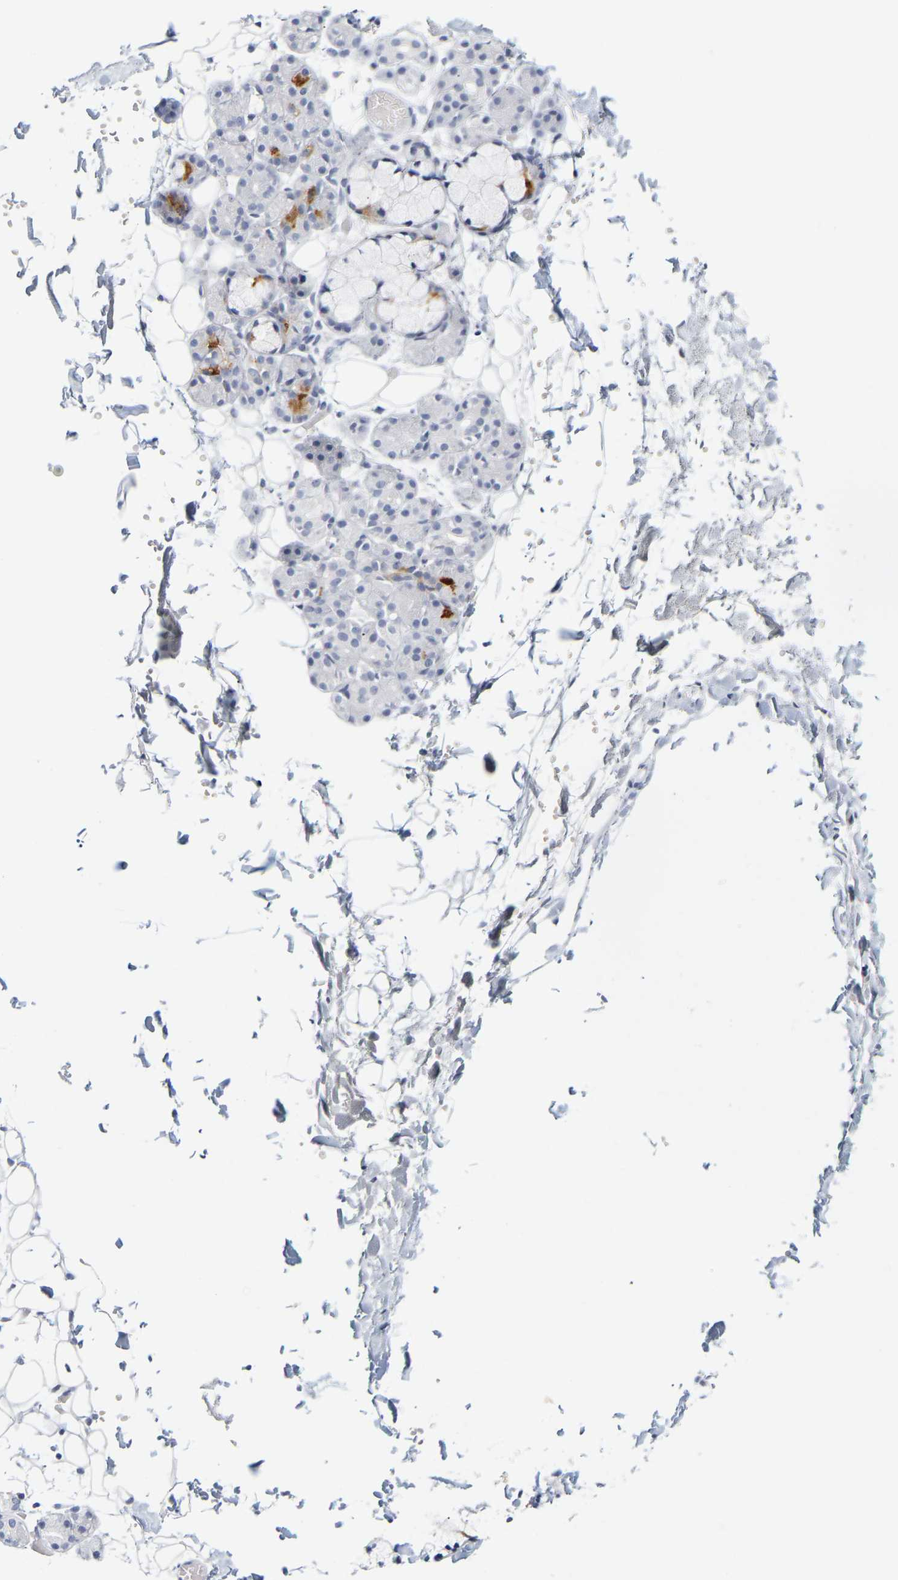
{"staining": {"intensity": "negative", "quantity": "none", "location": "none"}, "tissue": "salivary gland", "cell_type": "Glandular cells", "image_type": "normal", "snomed": [{"axis": "morphology", "description": "Normal tissue, NOS"}, {"axis": "topography", "description": "Salivary gland"}], "caption": "High power microscopy micrograph of an IHC micrograph of normal salivary gland, revealing no significant positivity in glandular cells.", "gene": "GNAS", "patient": {"sex": "male", "age": 63}}